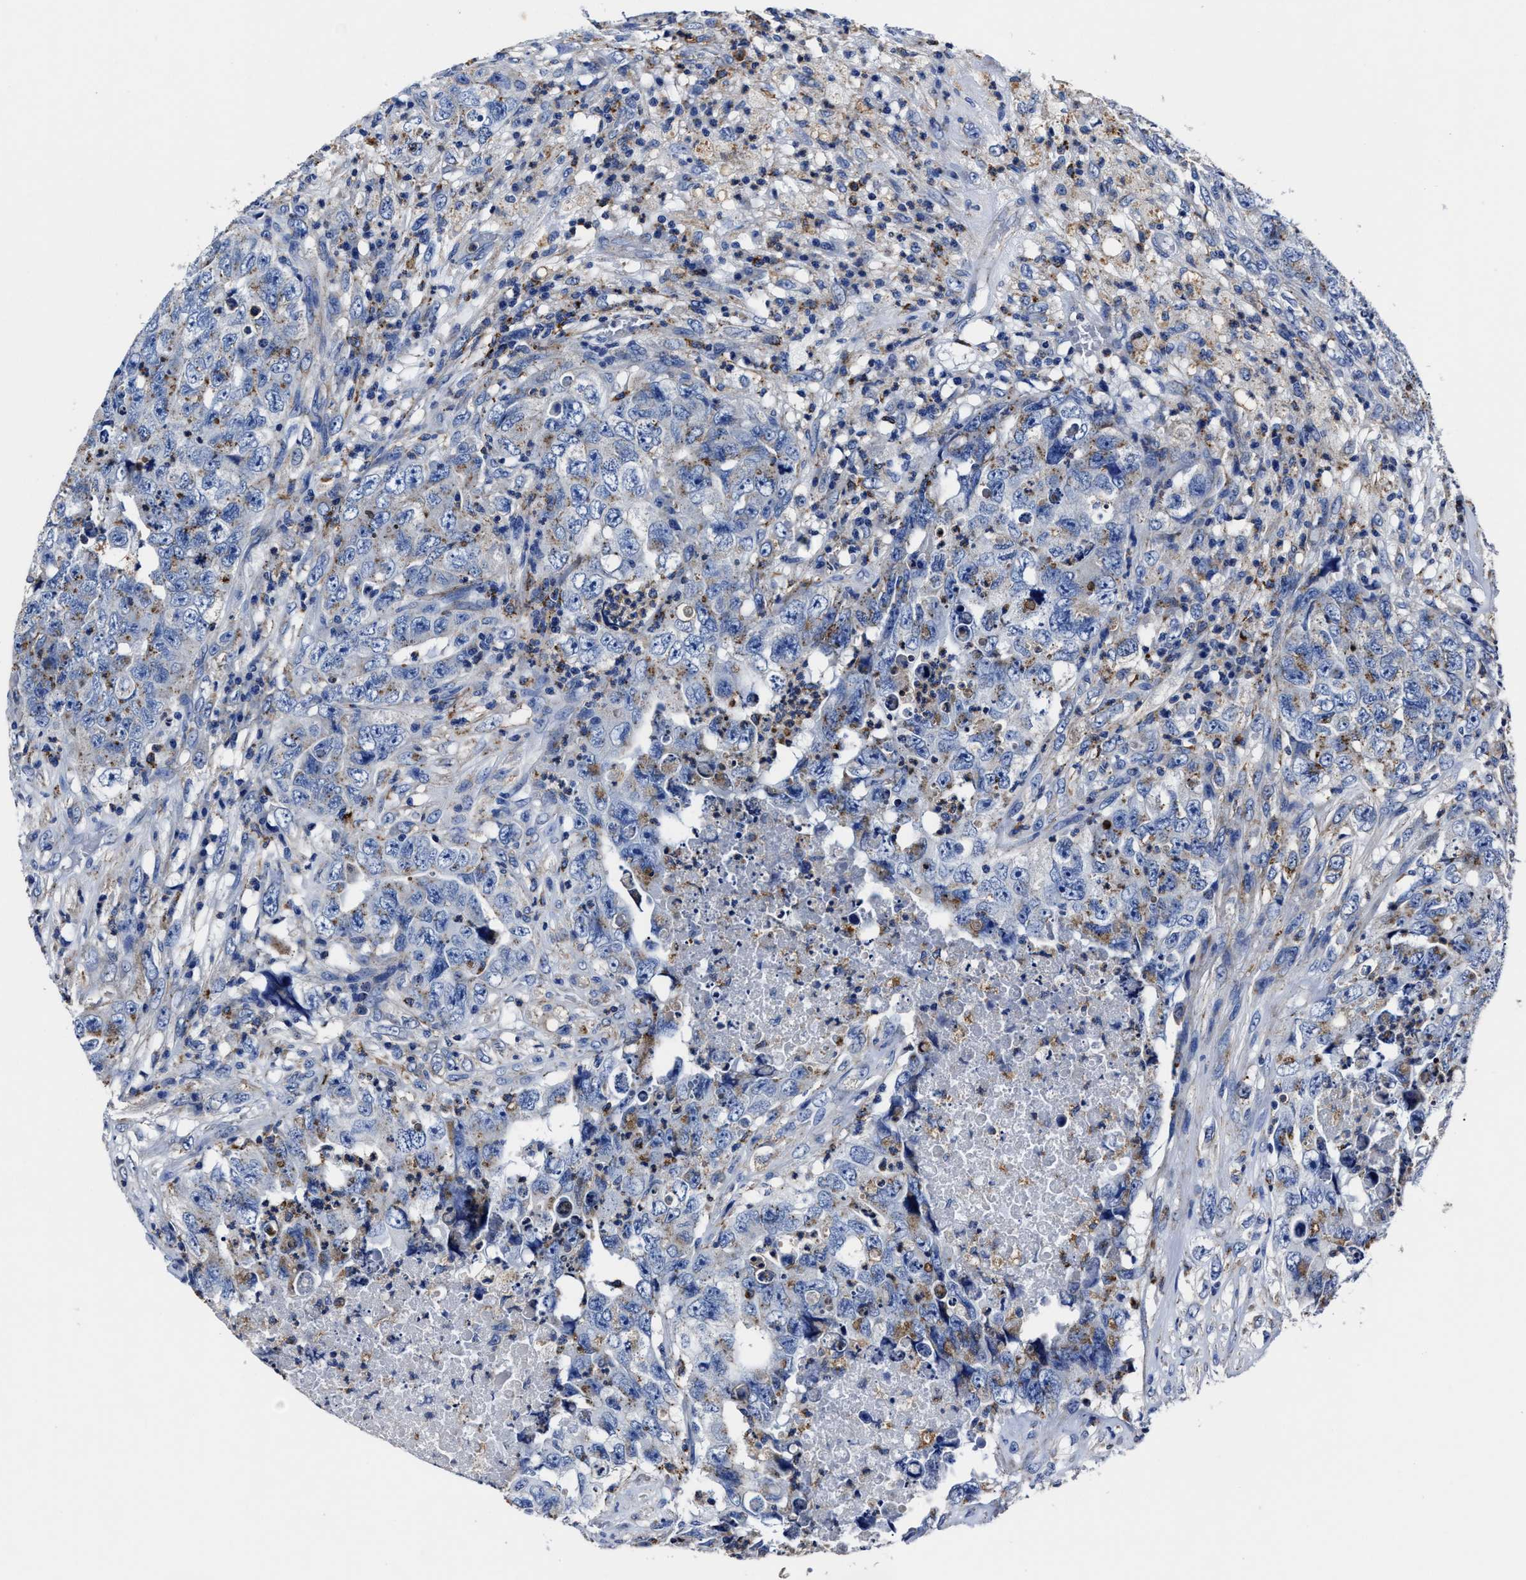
{"staining": {"intensity": "negative", "quantity": "none", "location": "none"}, "tissue": "testis cancer", "cell_type": "Tumor cells", "image_type": "cancer", "snomed": [{"axis": "morphology", "description": "Carcinoma, Embryonal, NOS"}, {"axis": "topography", "description": "Testis"}], "caption": "Immunohistochemical staining of human embryonal carcinoma (testis) shows no significant staining in tumor cells. (Brightfield microscopy of DAB immunohistochemistry (IHC) at high magnification).", "gene": "LAMTOR4", "patient": {"sex": "male", "age": 32}}